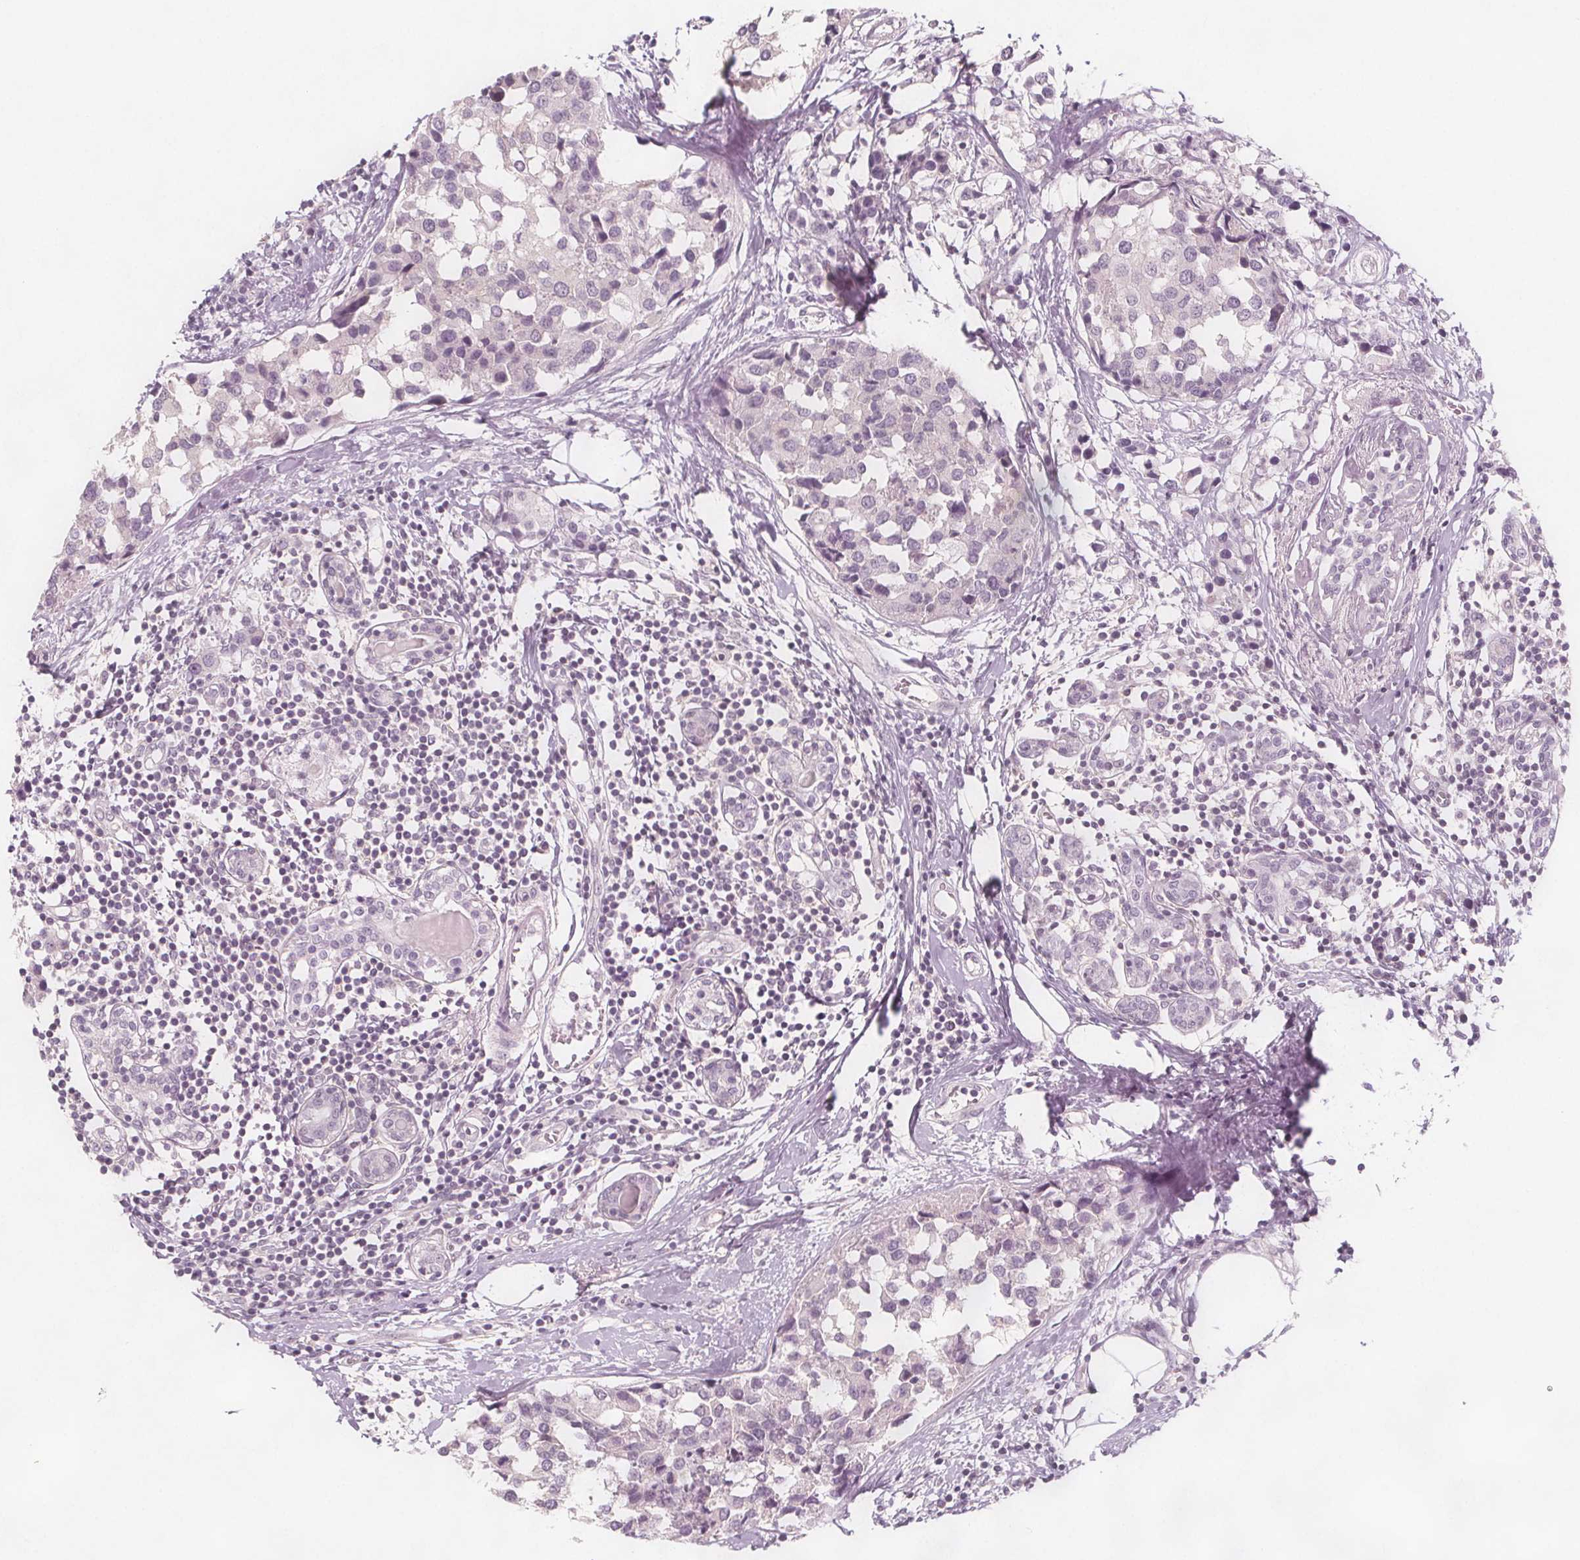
{"staining": {"intensity": "negative", "quantity": "none", "location": "none"}, "tissue": "breast cancer", "cell_type": "Tumor cells", "image_type": "cancer", "snomed": [{"axis": "morphology", "description": "Lobular carcinoma"}, {"axis": "topography", "description": "Breast"}], "caption": "Tumor cells are negative for protein expression in human breast lobular carcinoma. (DAB (3,3'-diaminobenzidine) immunohistochemistry visualized using brightfield microscopy, high magnification).", "gene": "C1orf167", "patient": {"sex": "female", "age": 59}}